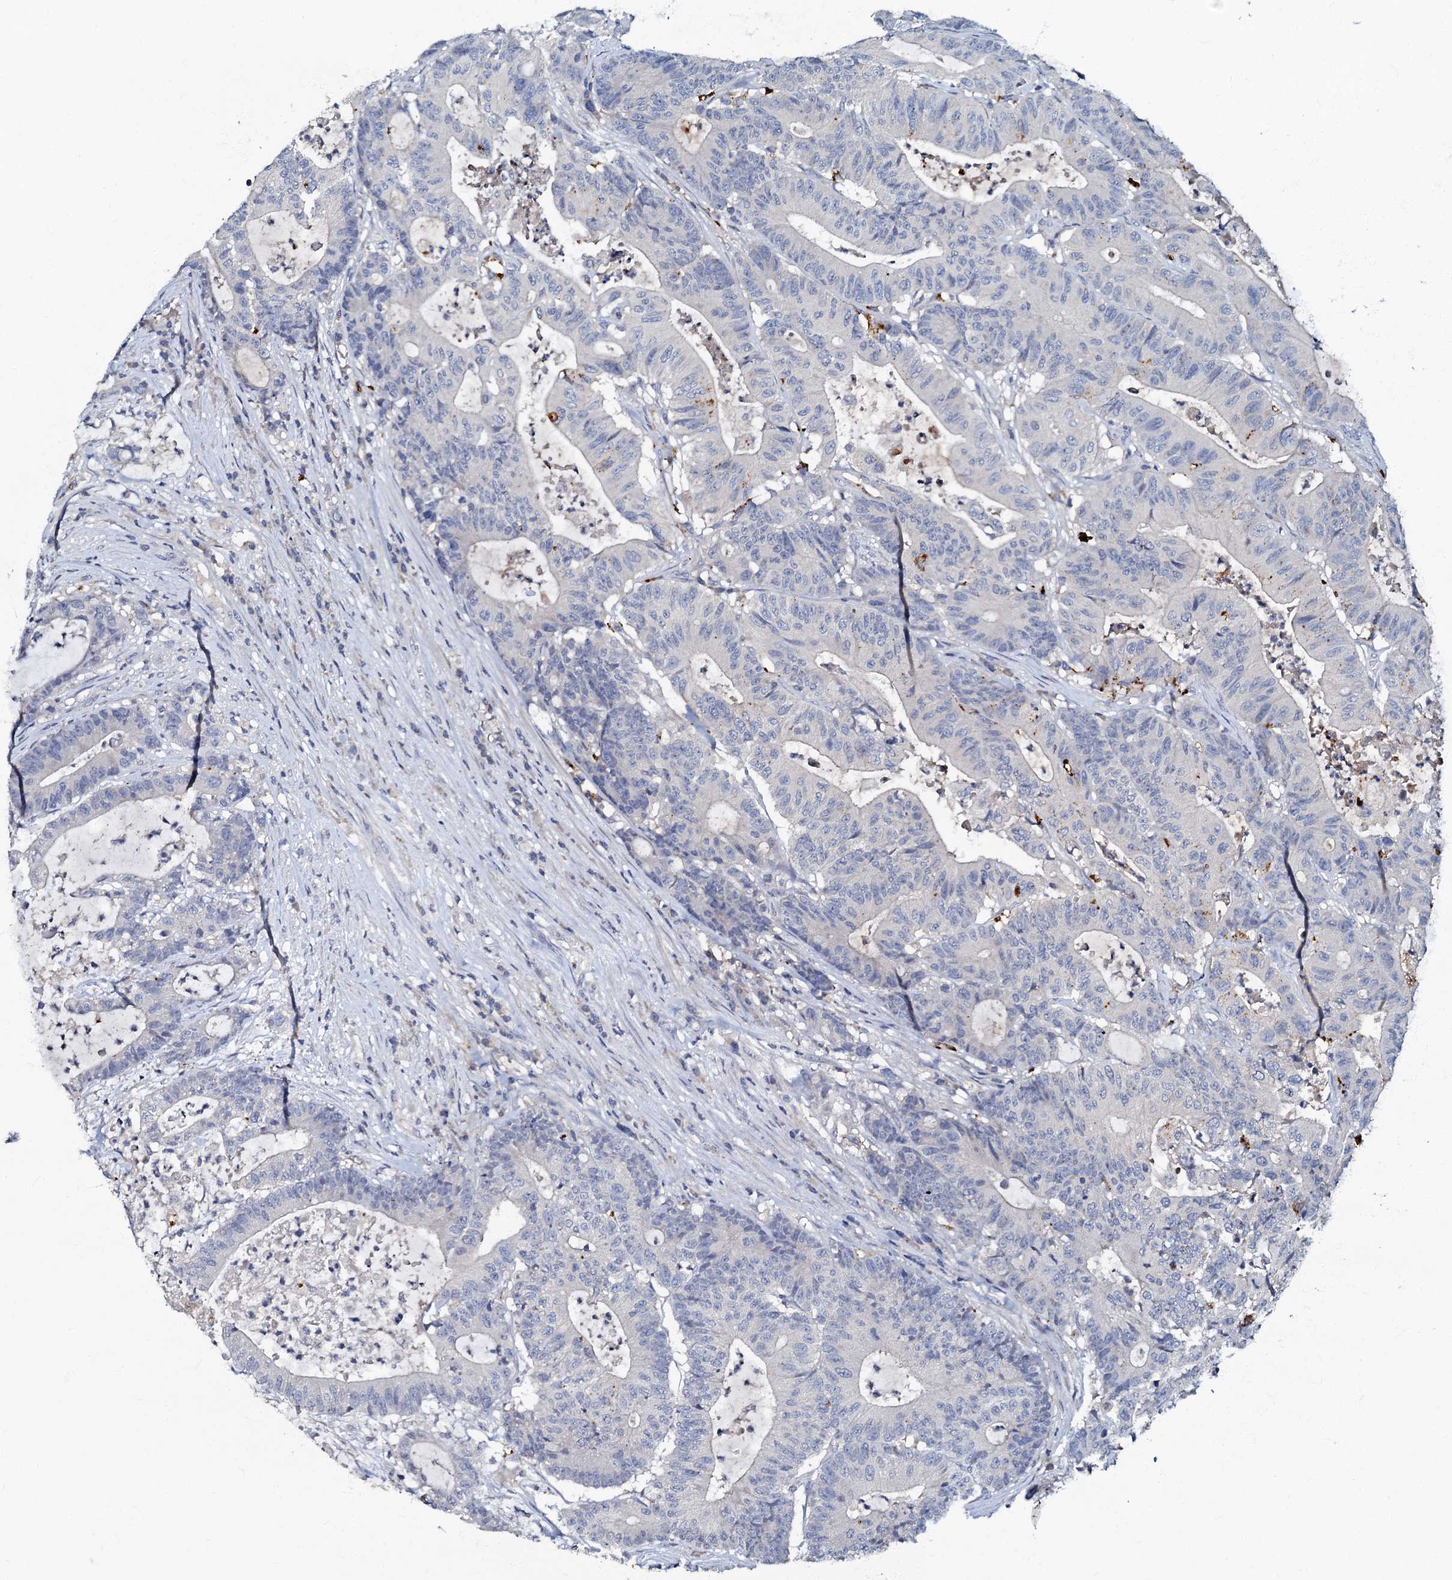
{"staining": {"intensity": "negative", "quantity": "none", "location": "none"}, "tissue": "colorectal cancer", "cell_type": "Tumor cells", "image_type": "cancer", "snomed": [{"axis": "morphology", "description": "Adenocarcinoma, NOS"}, {"axis": "topography", "description": "Colon"}], "caption": "Tumor cells show no significant protein expression in colorectal cancer (adenocarcinoma).", "gene": "OLAH", "patient": {"sex": "female", "age": 84}}